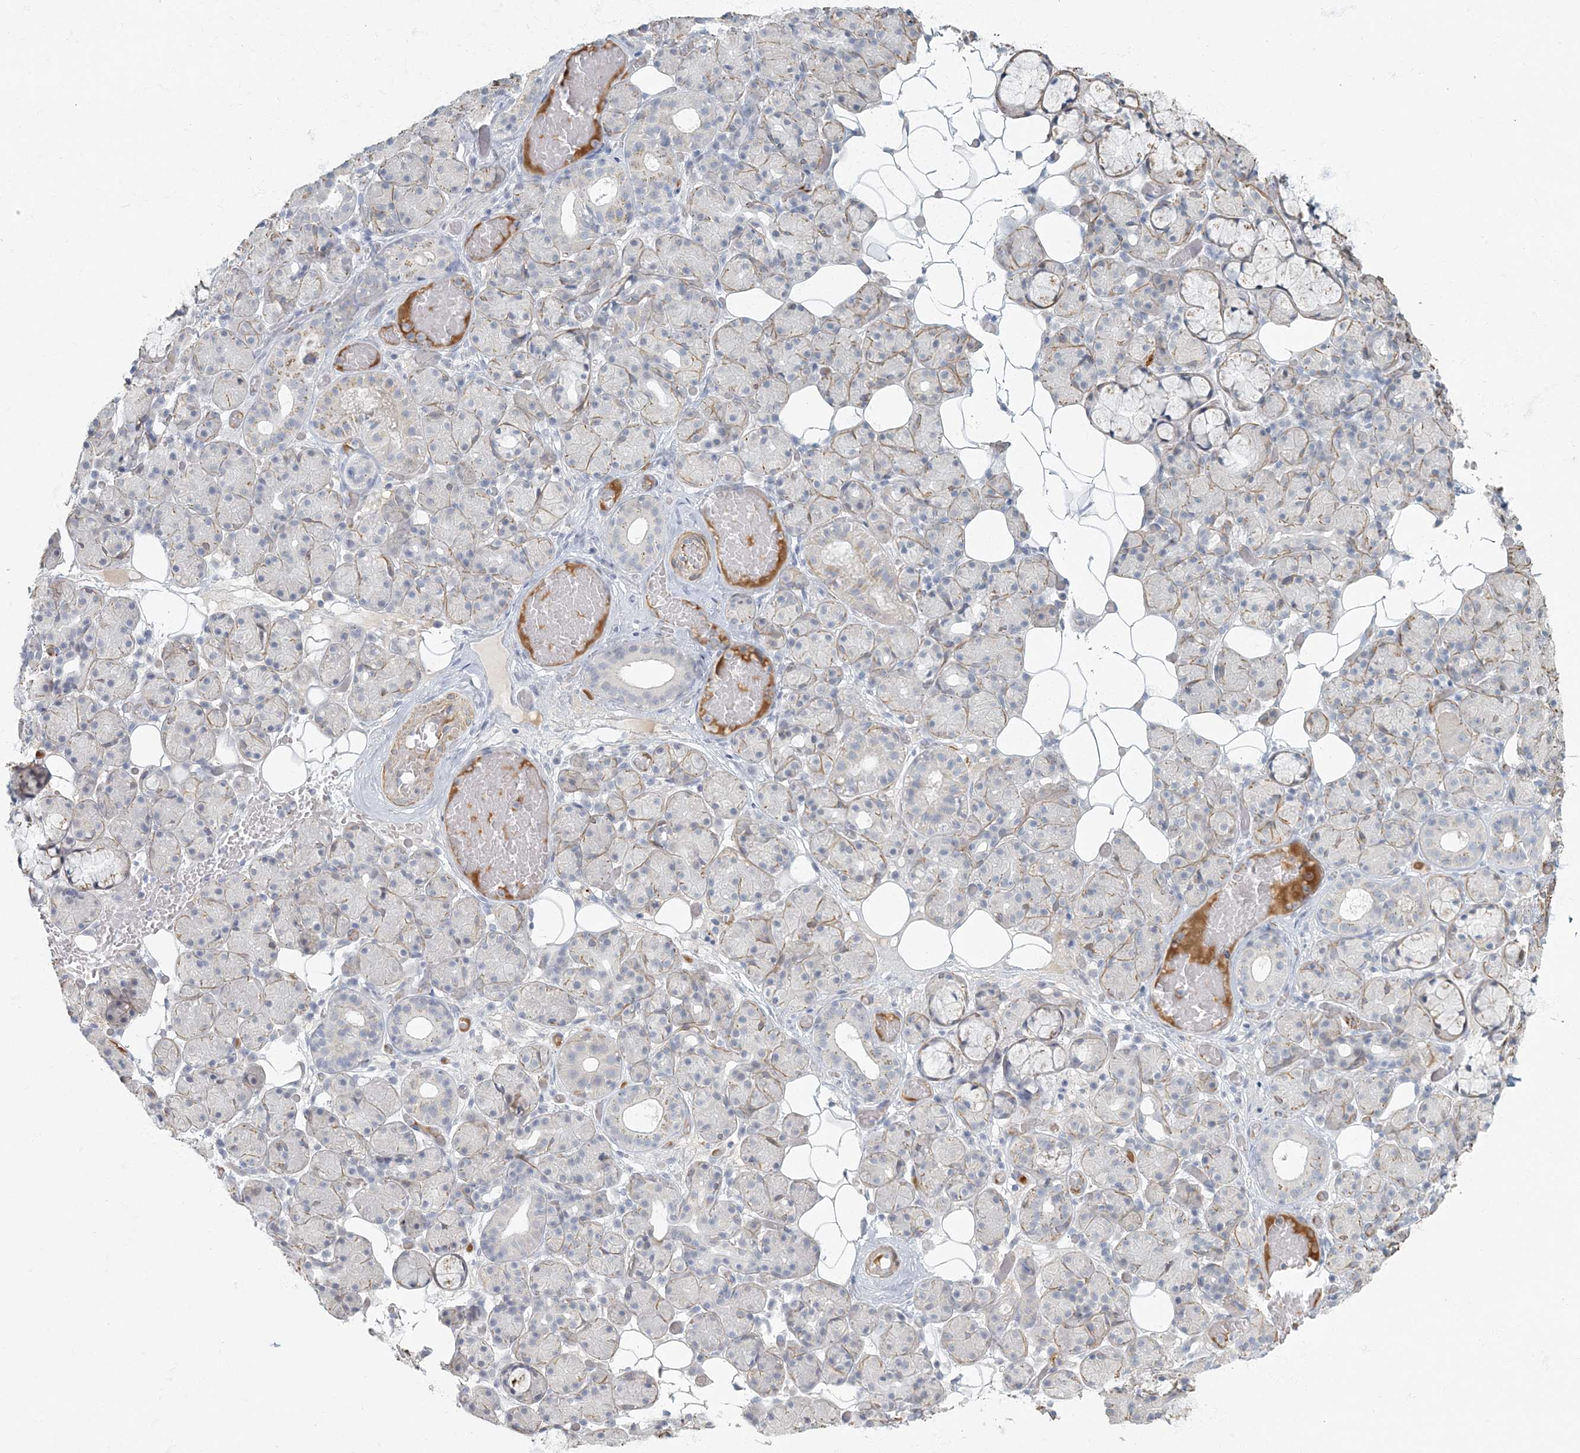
{"staining": {"intensity": "negative", "quantity": "none", "location": "none"}, "tissue": "salivary gland", "cell_type": "Glandular cells", "image_type": "normal", "snomed": [{"axis": "morphology", "description": "Normal tissue, NOS"}, {"axis": "topography", "description": "Salivary gland"}], "caption": "IHC histopathology image of benign salivary gland stained for a protein (brown), which displays no expression in glandular cells. (DAB (3,3'-diaminobenzidine) immunohistochemistry, high magnification).", "gene": "MYOT", "patient": {"sex": "male", "age": 63}}